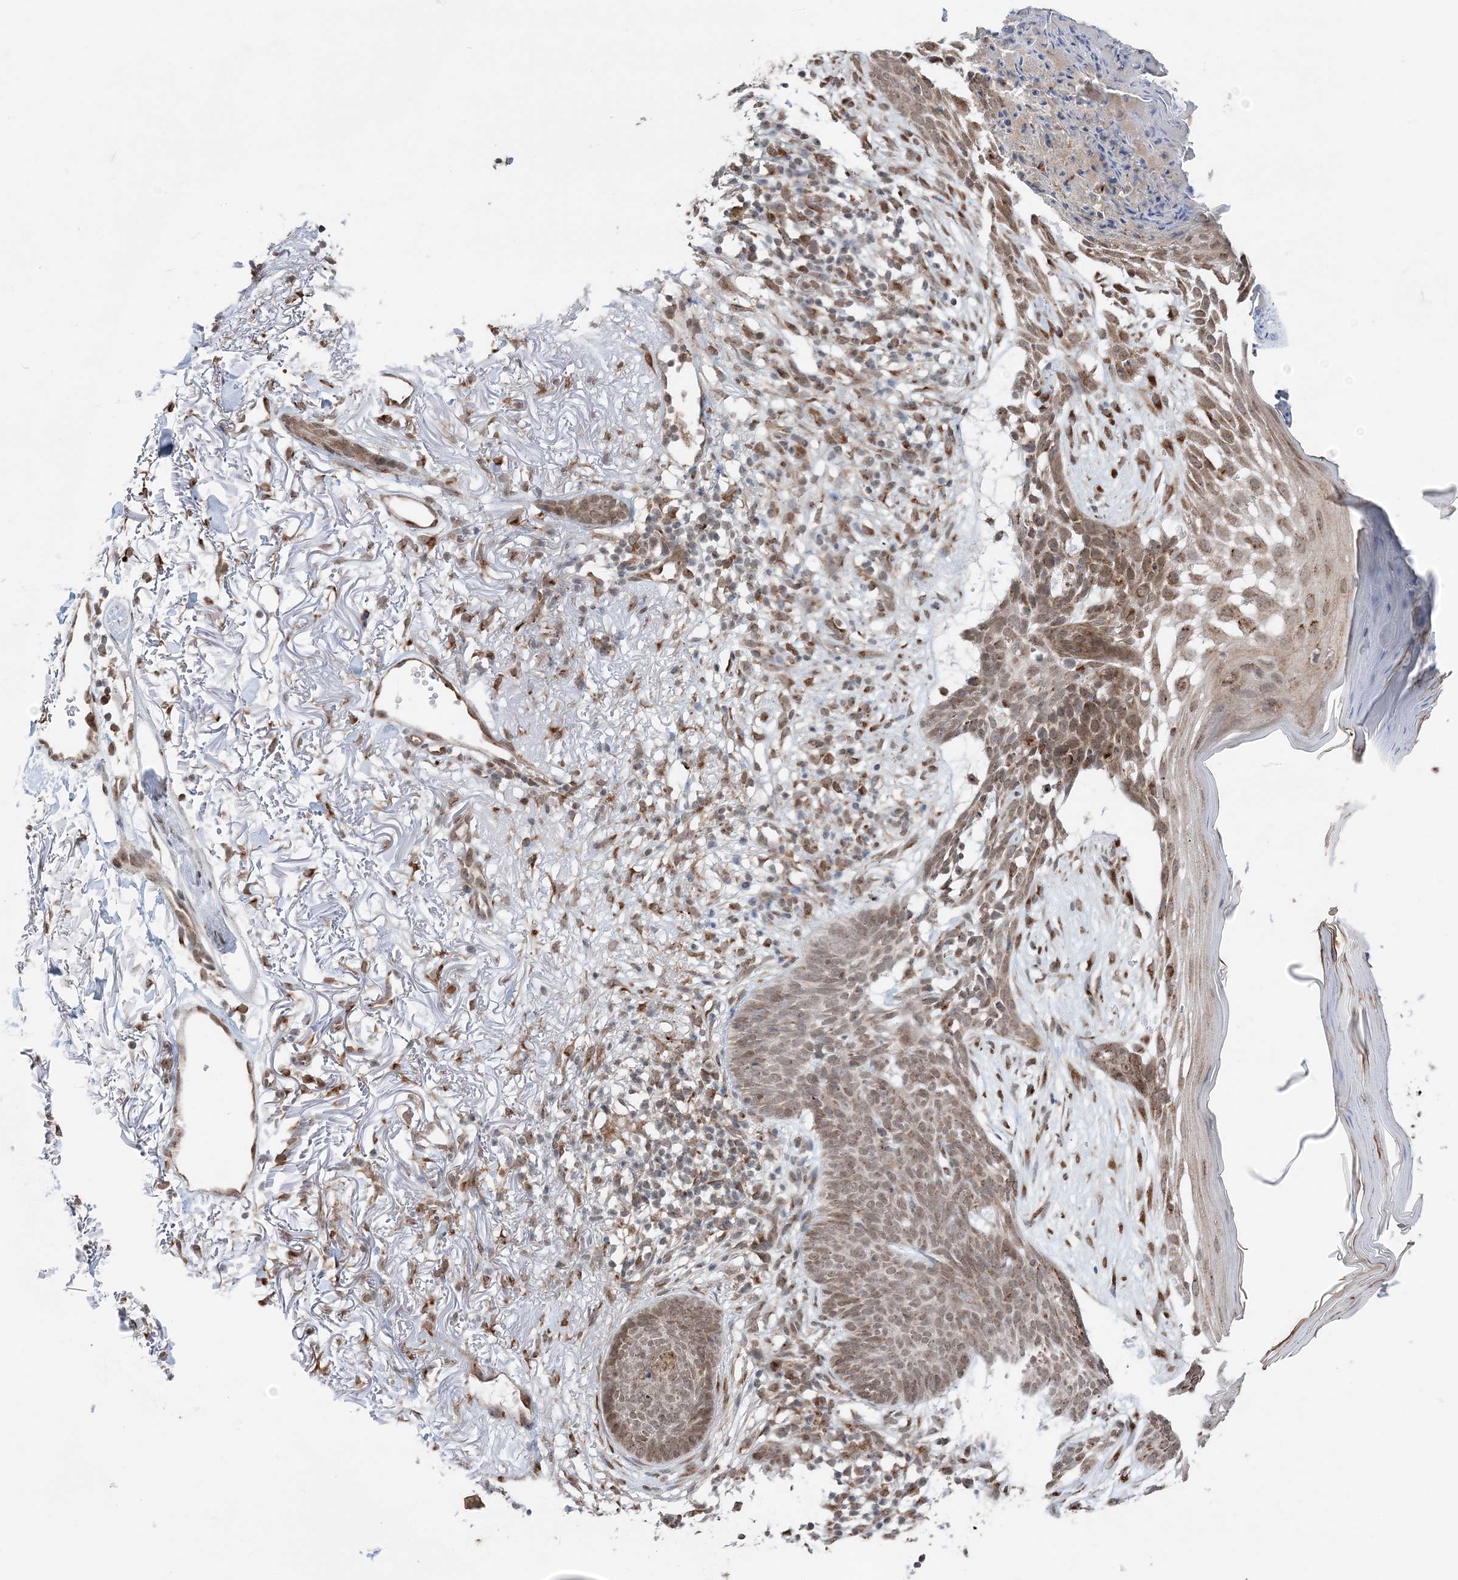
{"staining": {"intensity": "weak", "quantity": ">75%", "location": "nuclear"}, "tissue": "skin cancer", "cell_type": "Tumor cells", "image_type": "cancer", "snomed": [{"axis": "morphology", "description": "Normal tissue, NOS"}, {"axis": "morphology", "description": "Basal cell carcinoma"}, {"axis": "topography", "description": "Skin"}], "caption": "The image displays a brown stain indicating the presence of a protein in the nuclear of tumor cells in skin cancer (basal cell carcinoma).", "gene": "TMED10", "patient": {"sex": "female", "age": 70}}